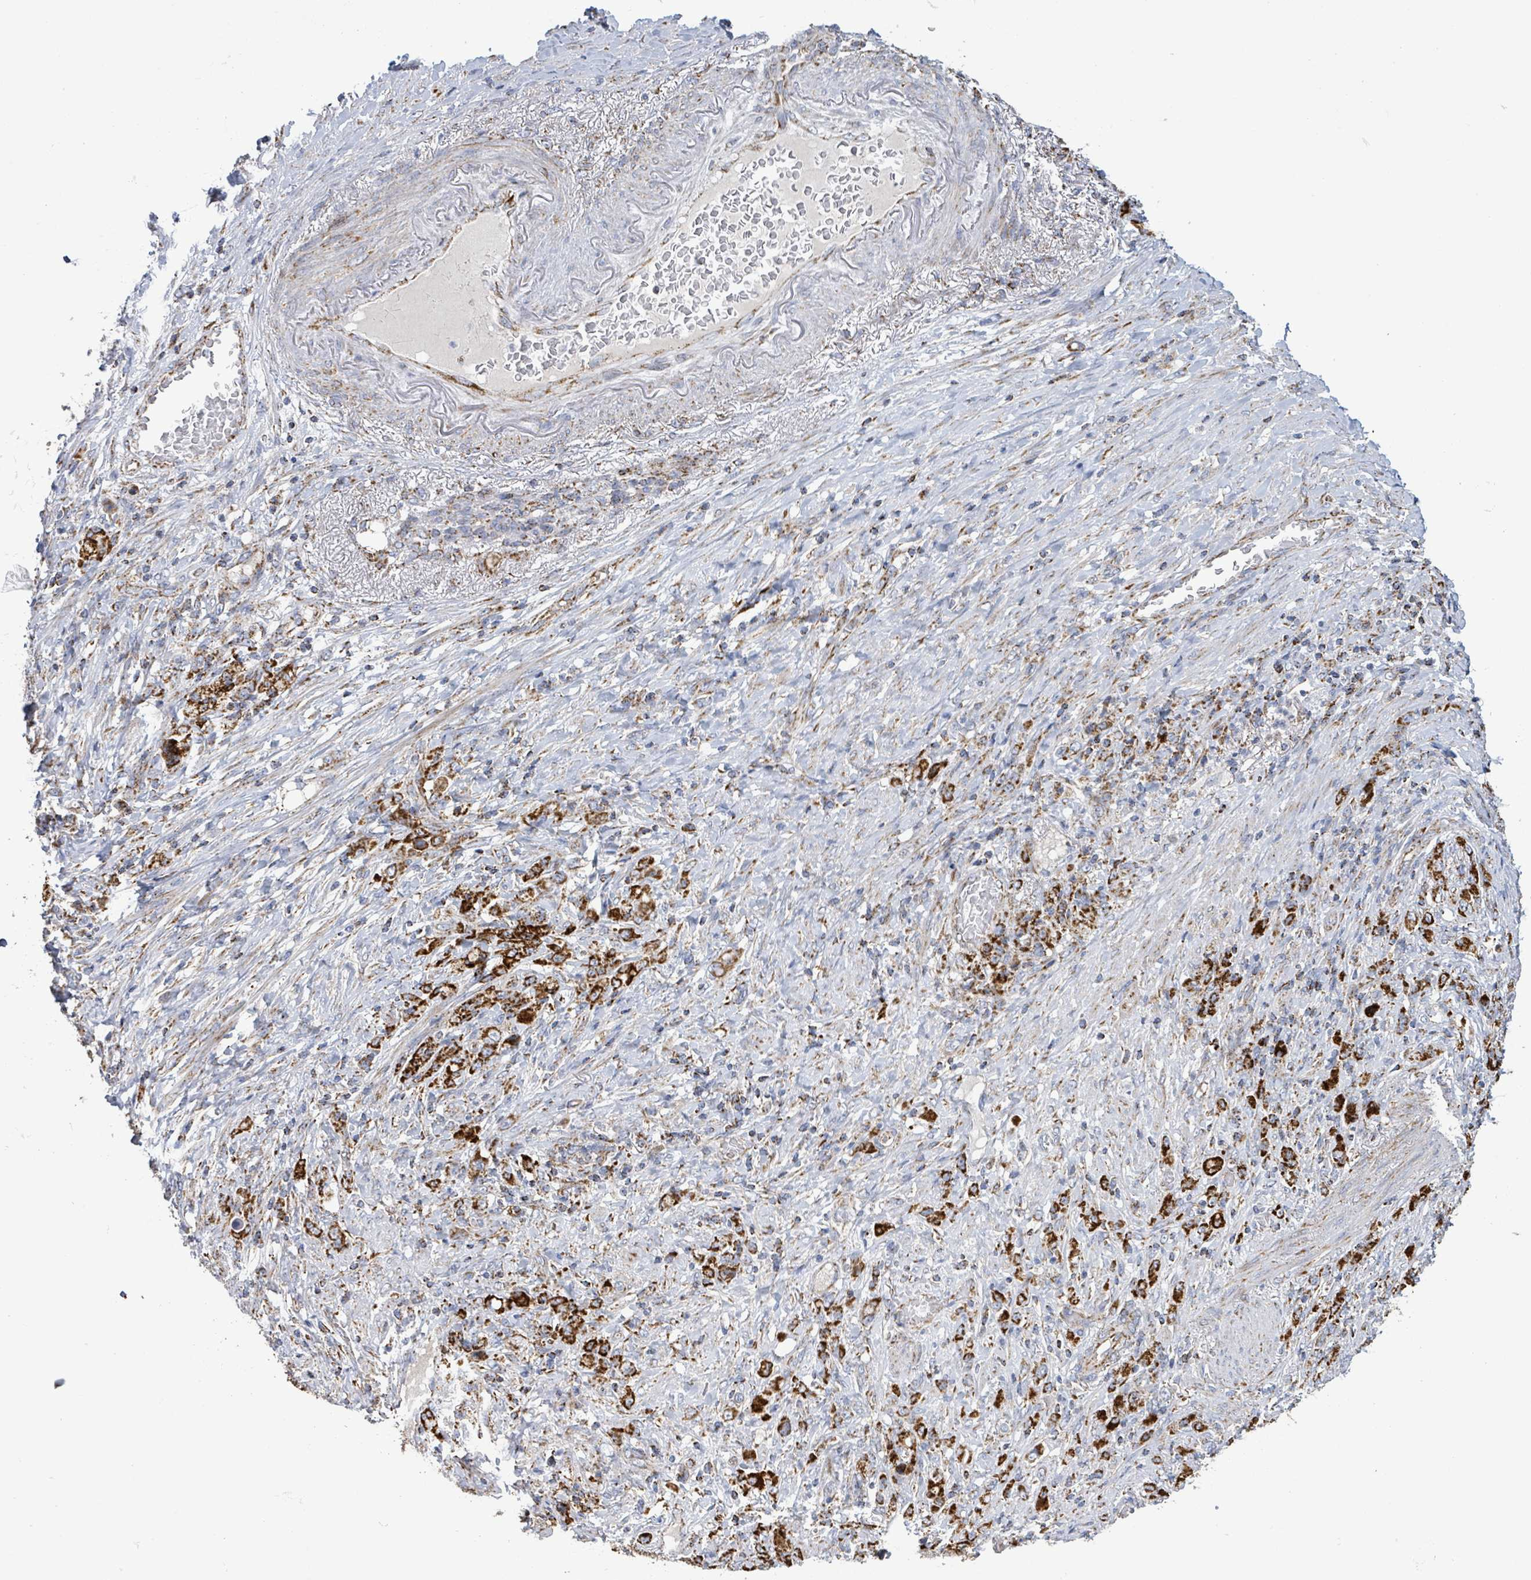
{"staining": {"intensity": "strong", "quantity": ">75%", "location": "cytoplasmic/membranous"}, "tissue": "stomach cancer", "cell_type": "Tumor cells", "image_type": "cancer", "snomed": [{"axis": "morphology", "description": "Adenocarcinoma, NOS"}, {"axis": "topography", "description": "Stomach"}], "caption": "Human stomach cancer (adenocarcinoma) stained with a protein marker reveals strong staining in tumor cells.", "gene": "SUCLG2", "patient": {"sex": "female", "age": 79}}